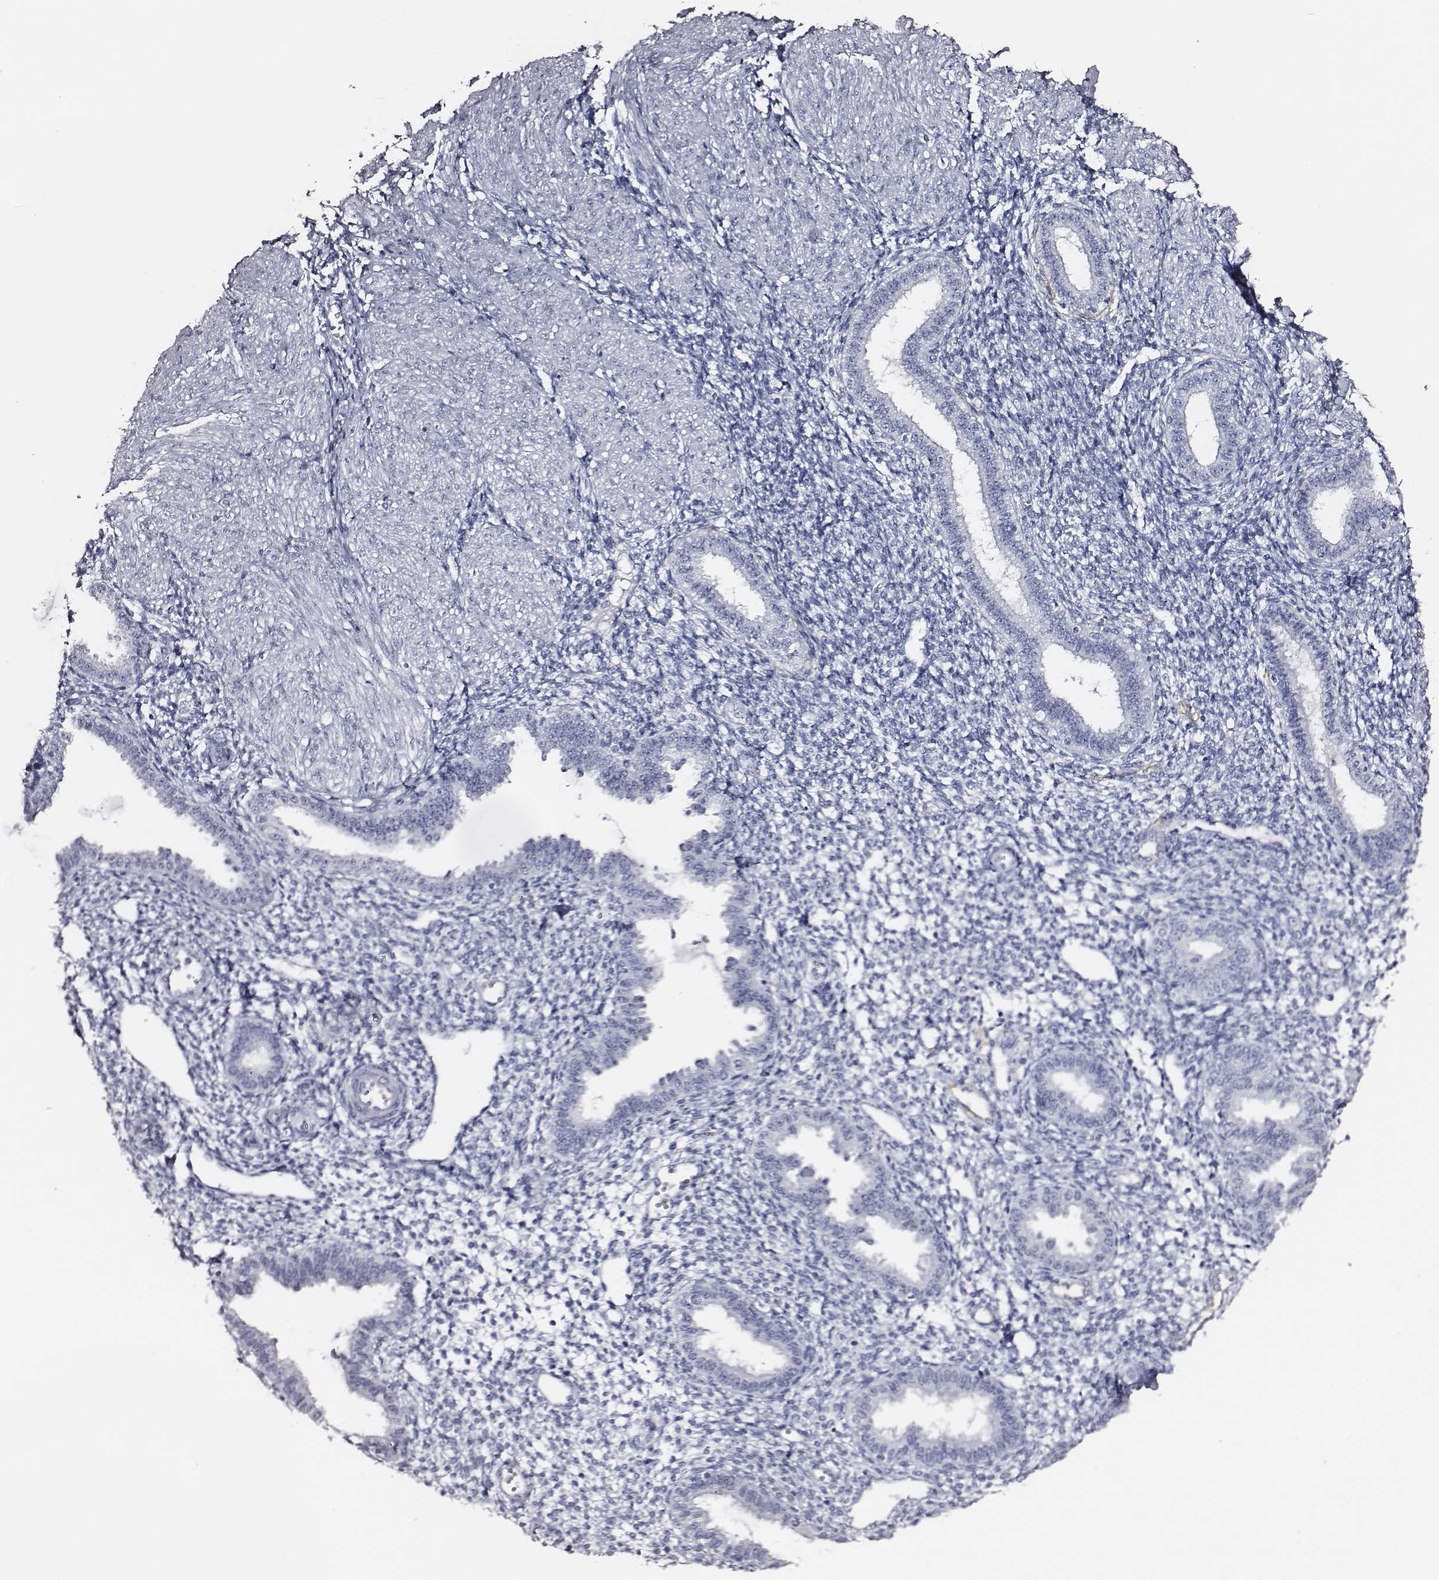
{"staining": {"intensity": "negative", "quantity": "none", "location": "none"}, "tissue": "endometrium", "cell_type": "Cells in endometrial stroma", "image_type": "normal", "snomed": [{"axis": "morphology", "description": "Normal tissue, NOS"}, {"axis": "topography", "description": "Endometrium"}], "caption": "A high-resolution image shows immunohistochemistry staining of normal endometrium, which demonstrates no significant positivity in cells in endometrial stroma. (Stains: DAB immunohistochemistry (IHC) with hematoxylin counter stain, Microscopy: brightfield microscopy at high magnification).", "gene": "DPEP1", "patient": {"sex": "female", "age": 36}}